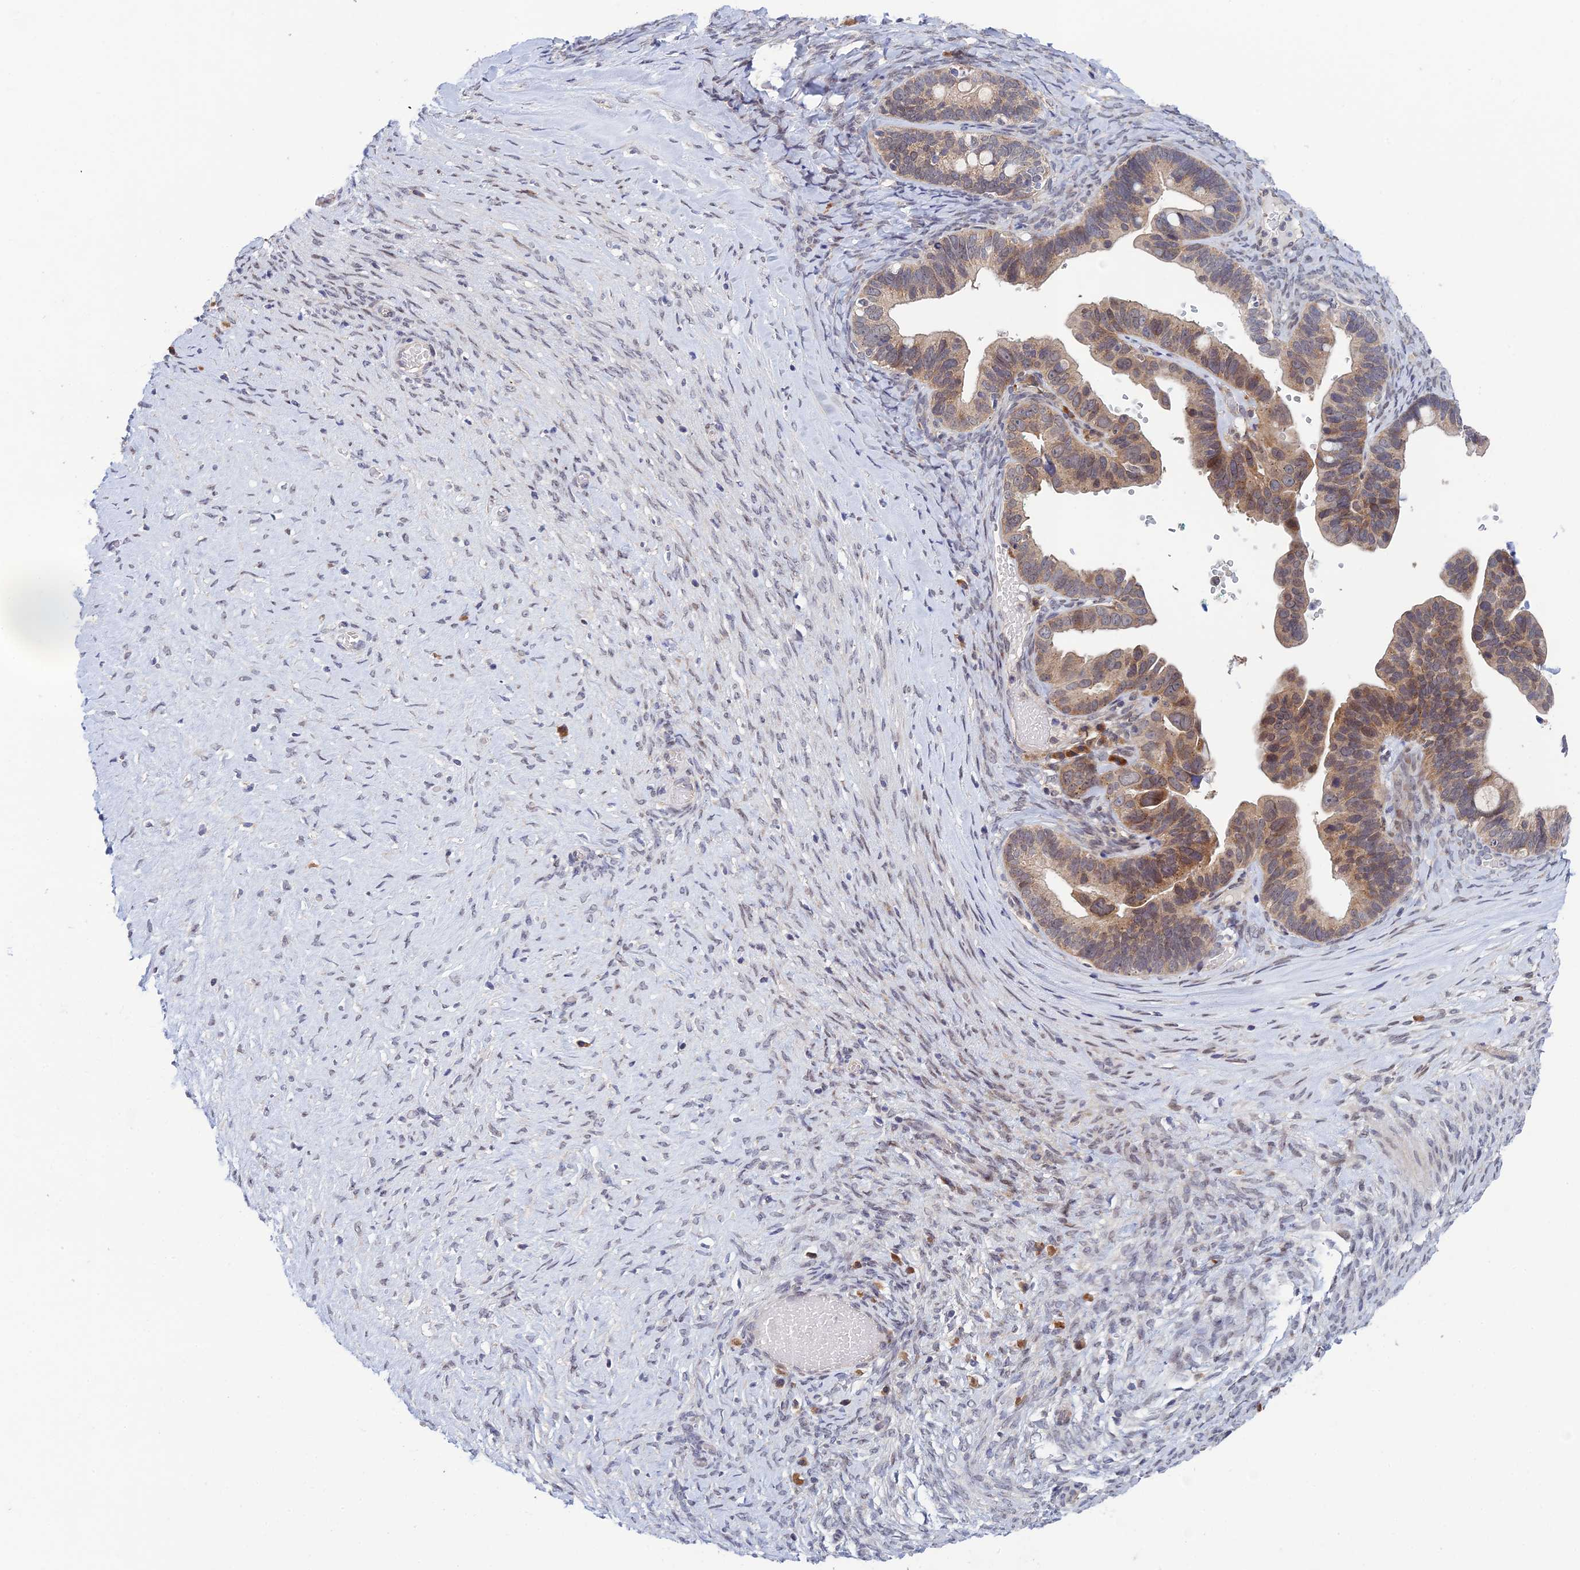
{"staining": {"intensity": "moderate", "quantity": ">75%", "location": "cytoplasmic/membranous"}, "tissue": "ovarian cancer", "cell_type": "Tumor cells", "image_type": "cancer", "snomed": [{"axis": "morphology", "description": "Cystadenocarcinoma, serous, NOS"}, {"axis": "topography", "description": "Ovary"}], "caption": "Protein expression analysis of ovarian cancer (serous cystadenocarcinoma) exhibits moderate cytoplasmic/membranous positivity in about >75% of tumor cells.", "gene": "SRA1", "patient": {"sex": "female", "age": 56}}